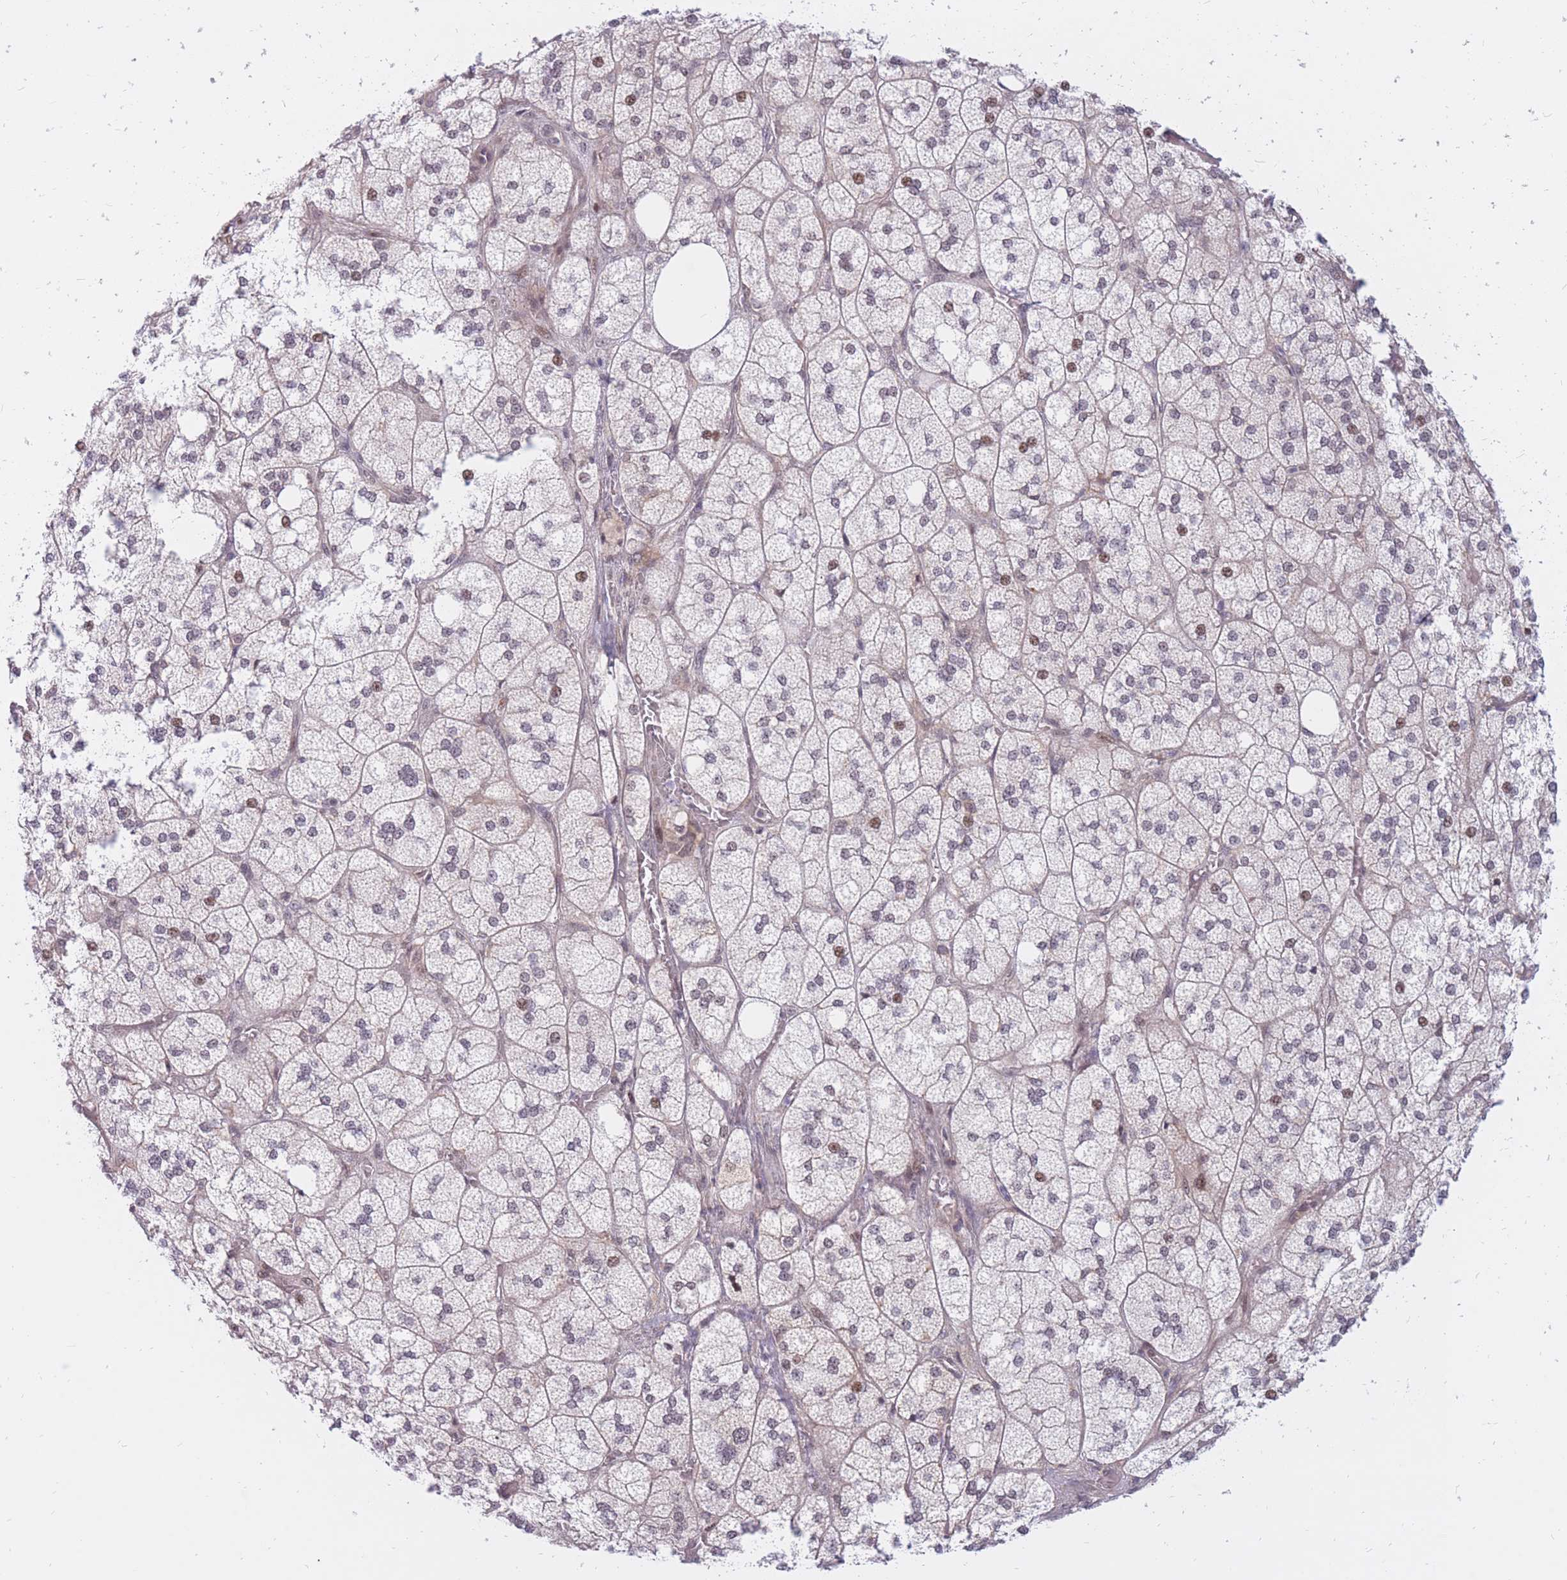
{"staining": {"intensity": "moderate", "quantity": "25%-75%", "location": "nuclear"}, "tissue": "adrenal gland", "cell_type": "Glandular cells", "image_type": "normal", "snomed": [{"axis": "morphology", "description": "Normal tissue, NOS"}, {"axis": "topography", "description": "Adrenal gland"}], "caption": "An image showing moderate nuclear positivity in approximately 25%-75% of glandular cells in benign adrenal gland, as visualized by brown immunohistochemical staining.", "gene": "ERICH6B", "patient": {"sex": "male", "age": 61}}